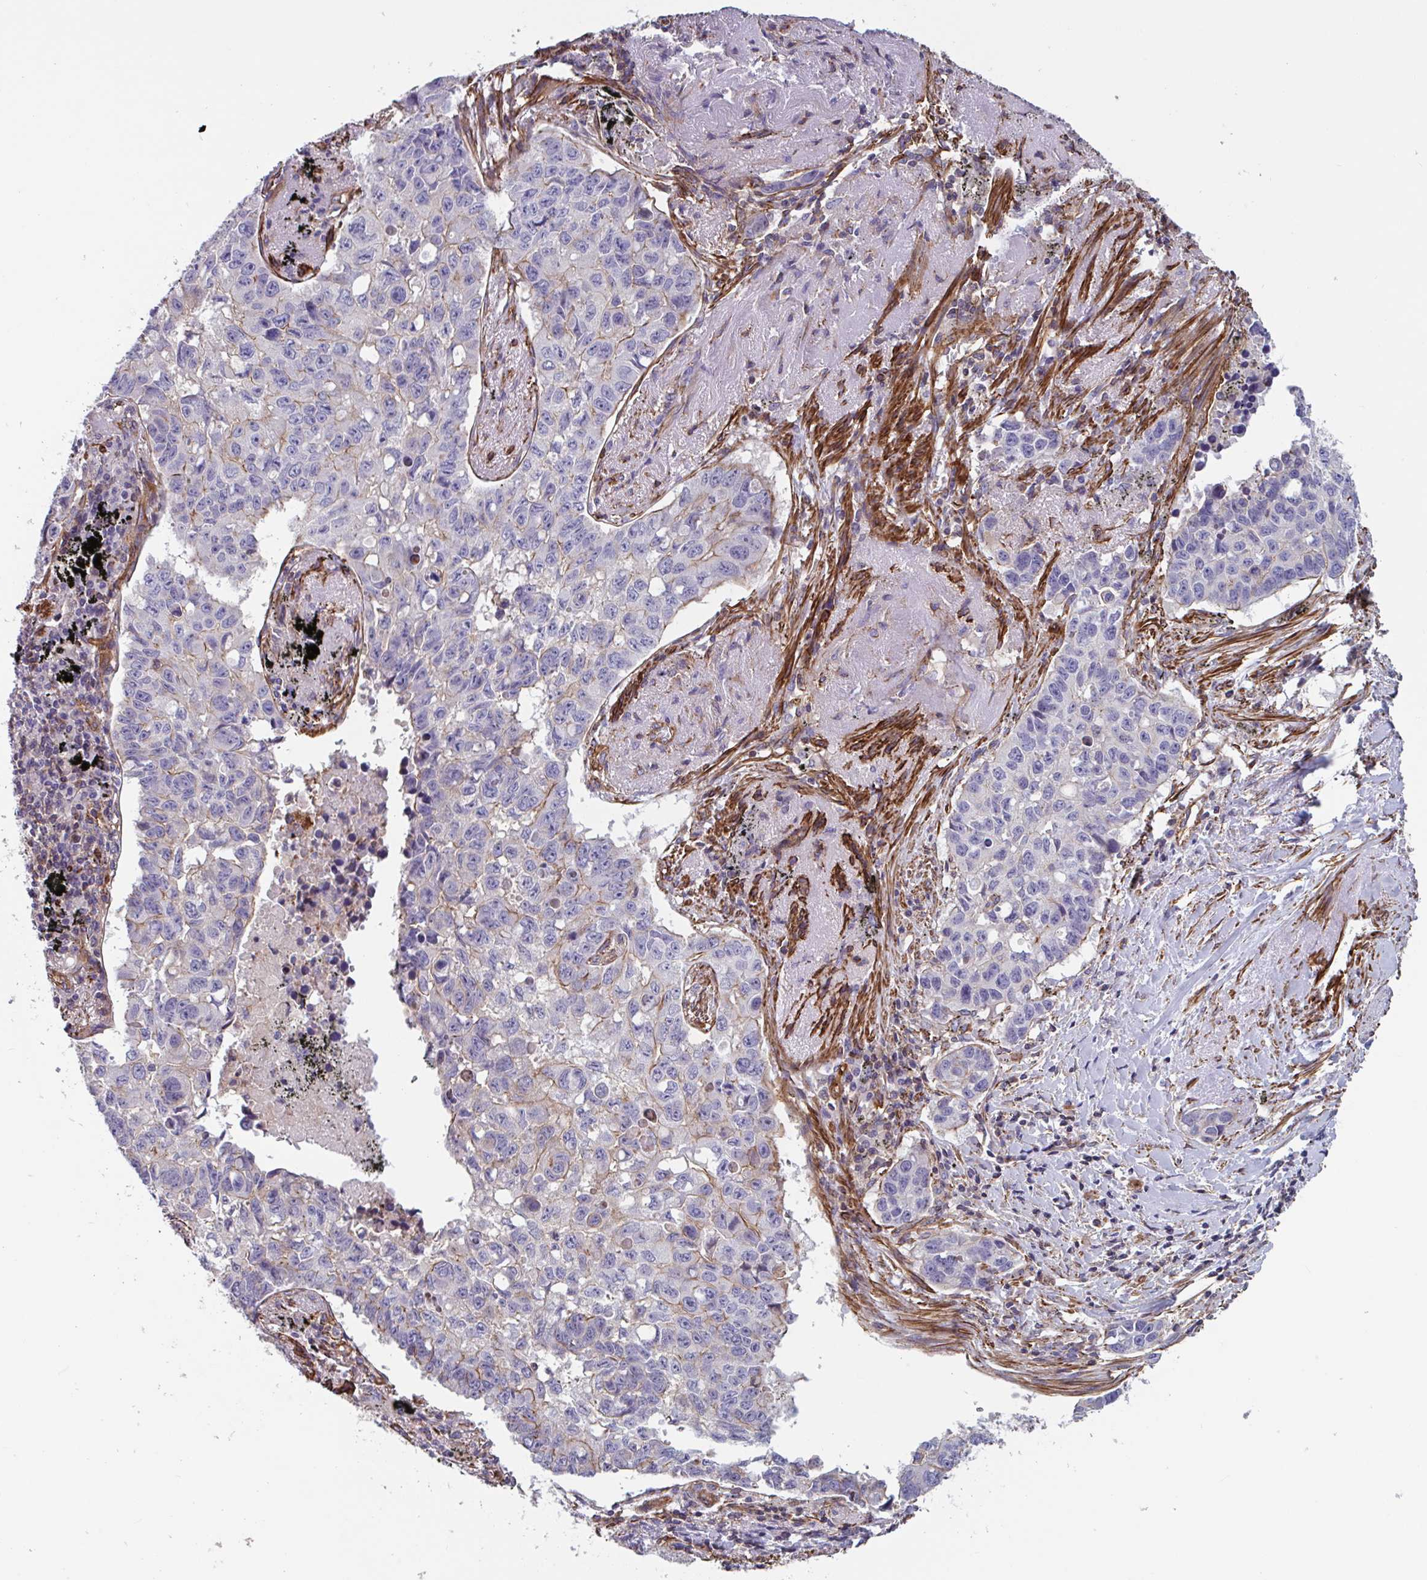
{"staining": {"intensity": "negative", "quantity": "none", "location": "none"}, "tissue": "lung cancer", "cell_type": "Tumor cells", "image_type": "cancer", "snomed": [{"axis": "morphology", "description": "Squamous cell carcinoma, NOS"}, {"axis": "topography", "description": "Lung"}], "caption": "A high-resolution image shows IHC staining of lung cancer, which displays no significant expression in tumor cells.", "gene": "SHISA7", "patient": {"sex": "male", "age": 60}}